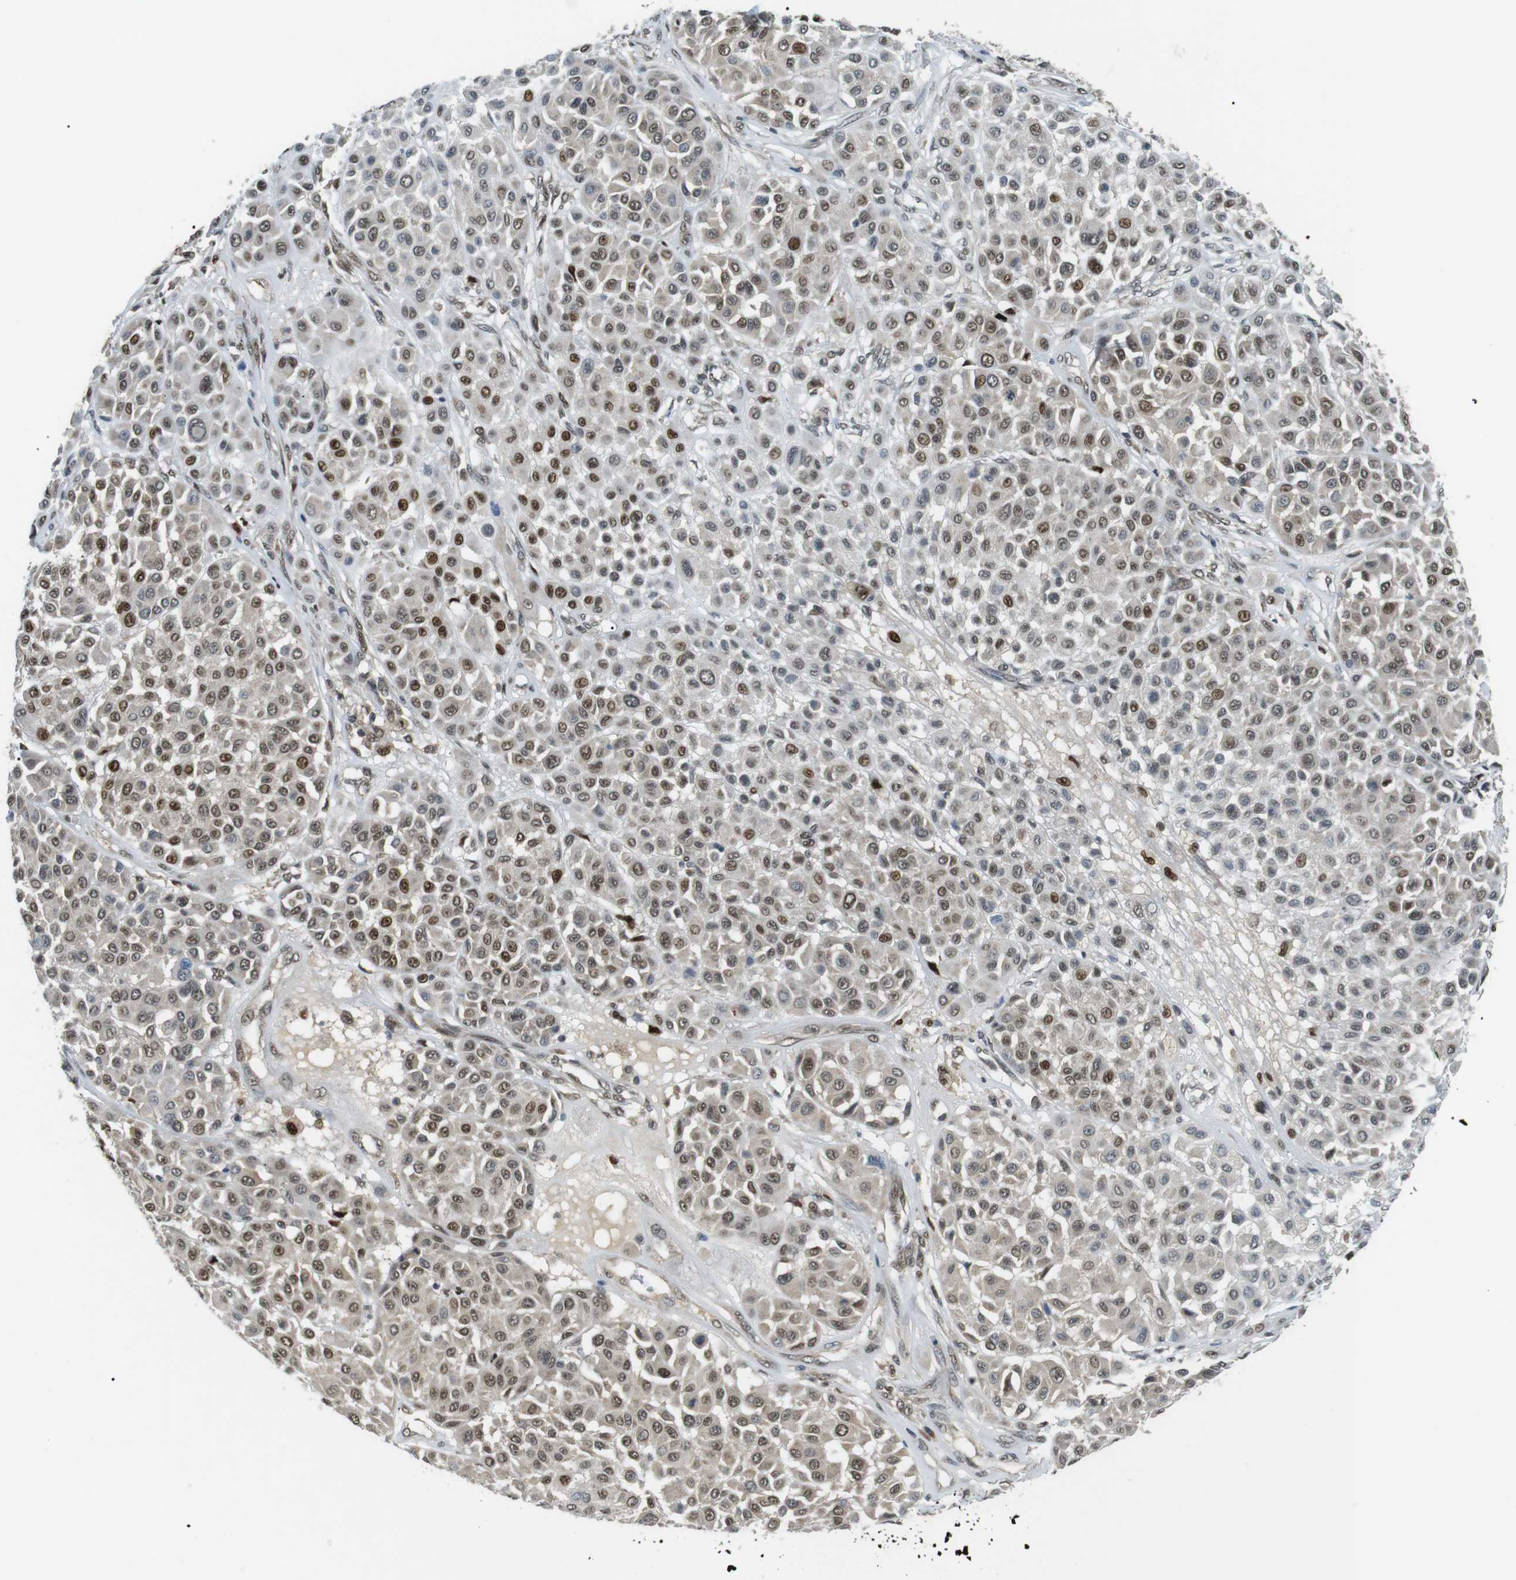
{"staining": {"intensity": "moderate", "quantity": ">75%", "location": "nuclear"}, "tissue": "melanoma", "cell_type": "Tumor cells", "image_type": "cancer", "snomed": [{"axis": "morphology", "description": "Malignant melanoma, Metastatic site"}, {"axis": "topography", "description": "Soft tissue"}], "caption": "Melanoma stained for a protein (brown) displays moderate nuclear positive positivity in approximately >75% of tumor cells.", "gene": "ORAI3", "patient": {"sex": "male", "age": 41}}